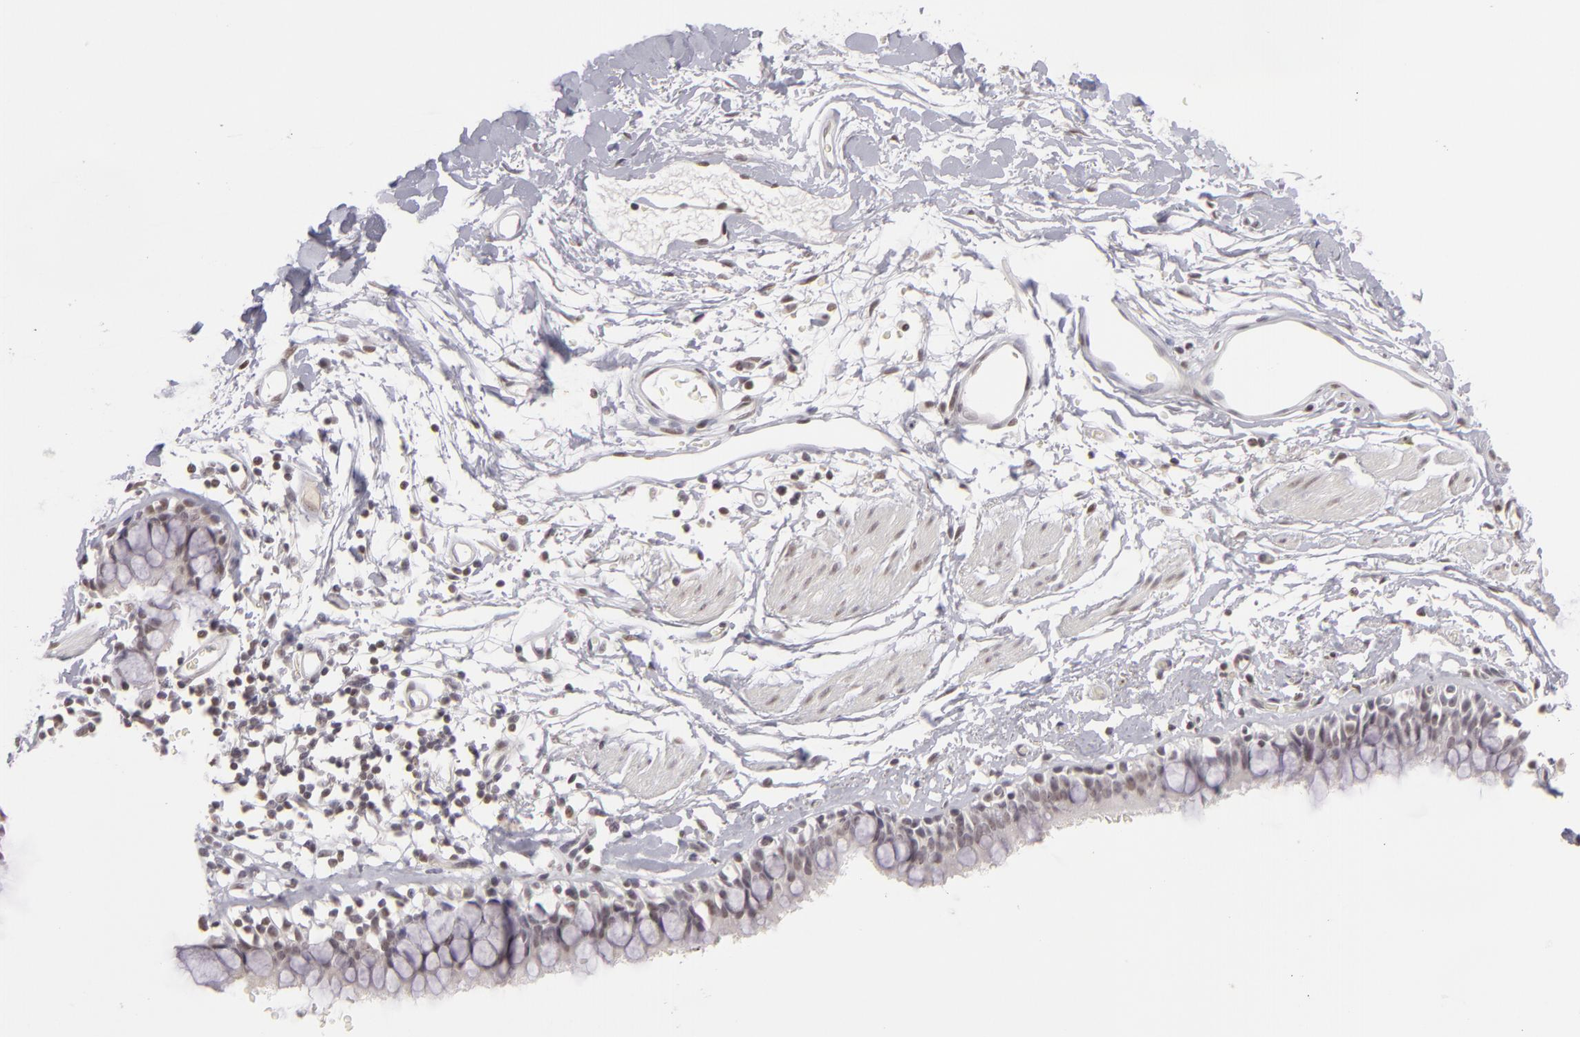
{"staining": {"intensity": "negative", "quantity": "none", "location": "none"}, "tissue": "bronchus", "cell_type": "Respiratory epithelial cells", "image_type": "normal", "snomed": [{"axis": "morphology", "description": "Normal tissue, NOS"}, {"axis": "topography", "description": "Lymph node of abdomen"}, {"axis": "topography", "description": "Lymph node of pelvis"}], "caption": "Immunohistochemical staining of normal human bronchus reveals no significant expression in respiratory epithelial cells. (Immunohistochemistry (ihc), brightfield microscopy, high magnification).", "gene": "RRP7A", "patient": {"sex": "female", "age": 65}}